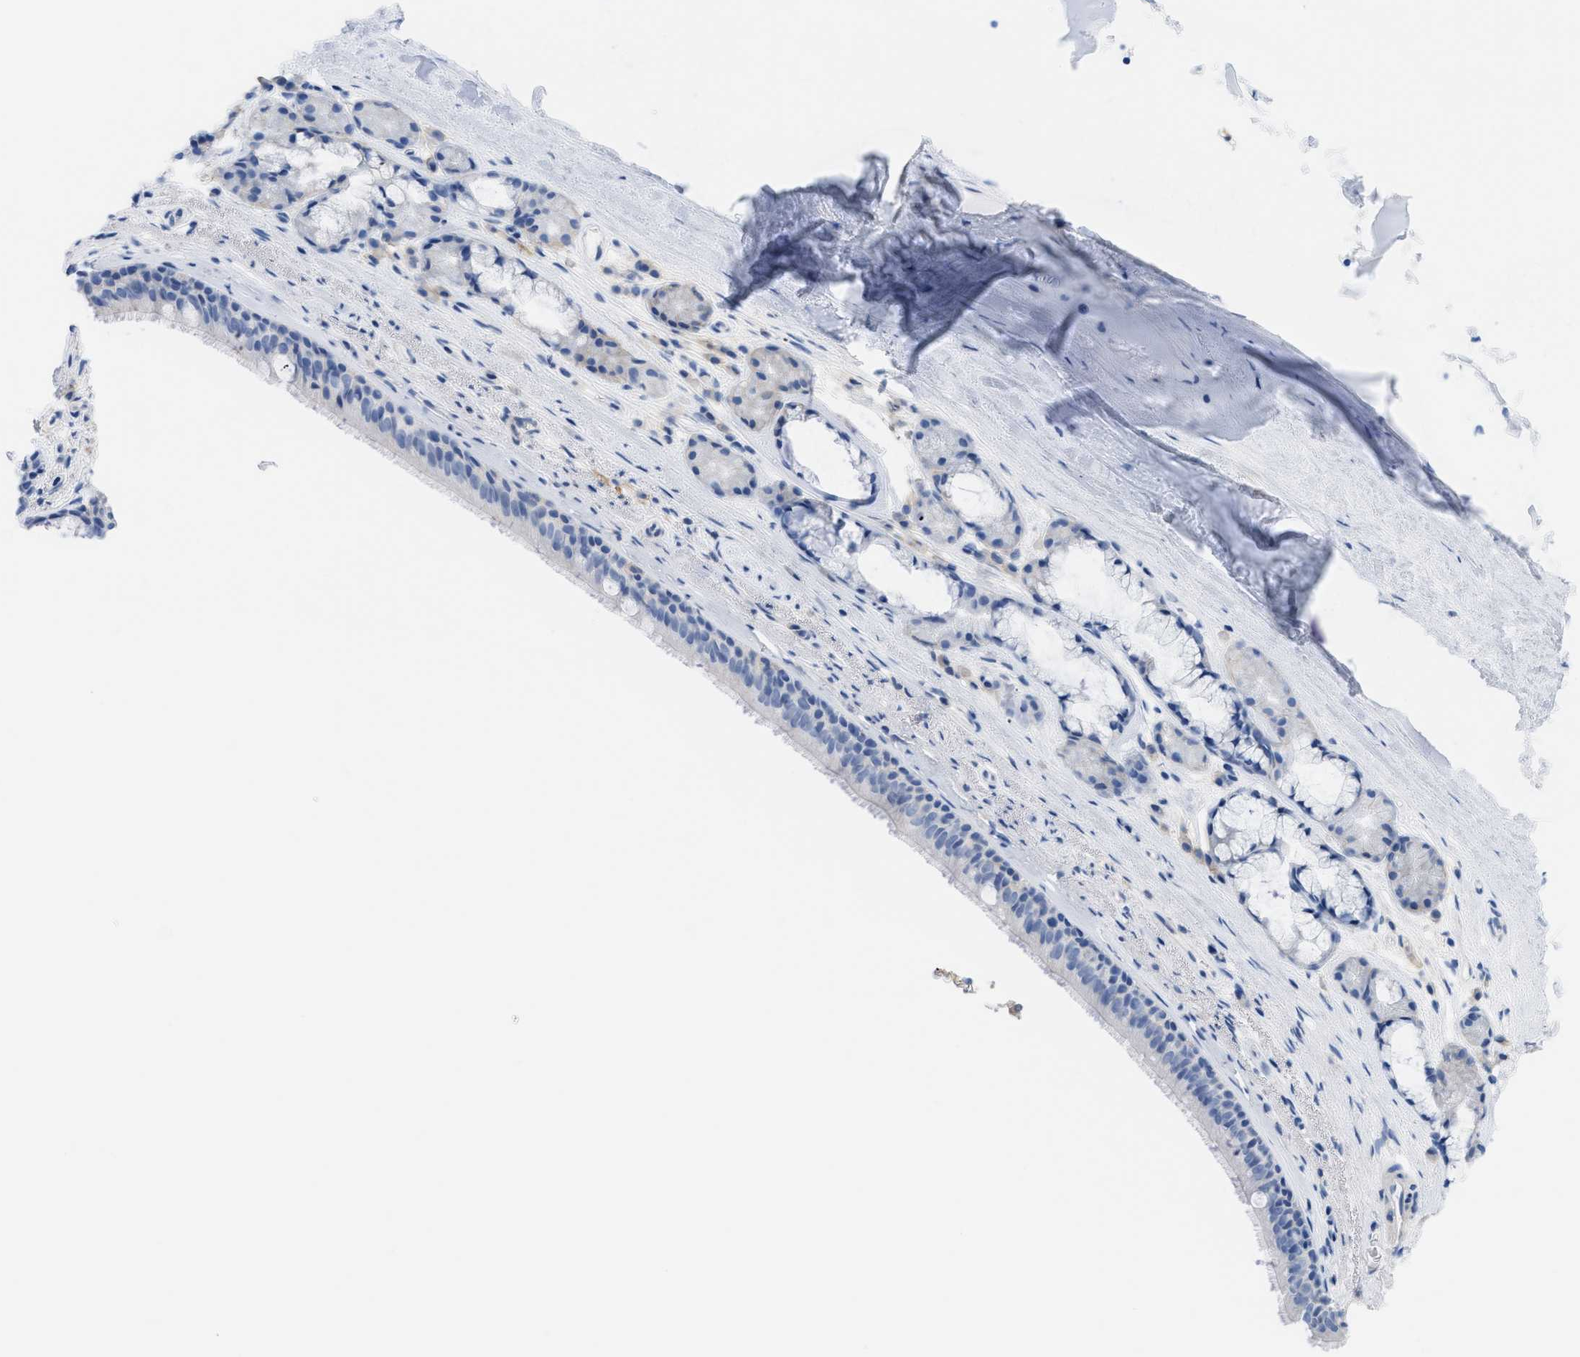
{"staining": {"intensity": "negative", "quantity": "none", "location": "none"}, "tissue": "bronchus", "cell_type": "Respiratory epithelial cells", "image_type": "normal", "snomed": [{"axis": "morphology", "description": "Normal tissue, NOS"}, {"axis": "topography", "description": "Cartilage tissue"}], "caption": "Image shows no protein expression in respiratory epithelial cells of normal bronchus.", "gene": "SLC3A2", "patient": {"sex": "female", "age": 63}}